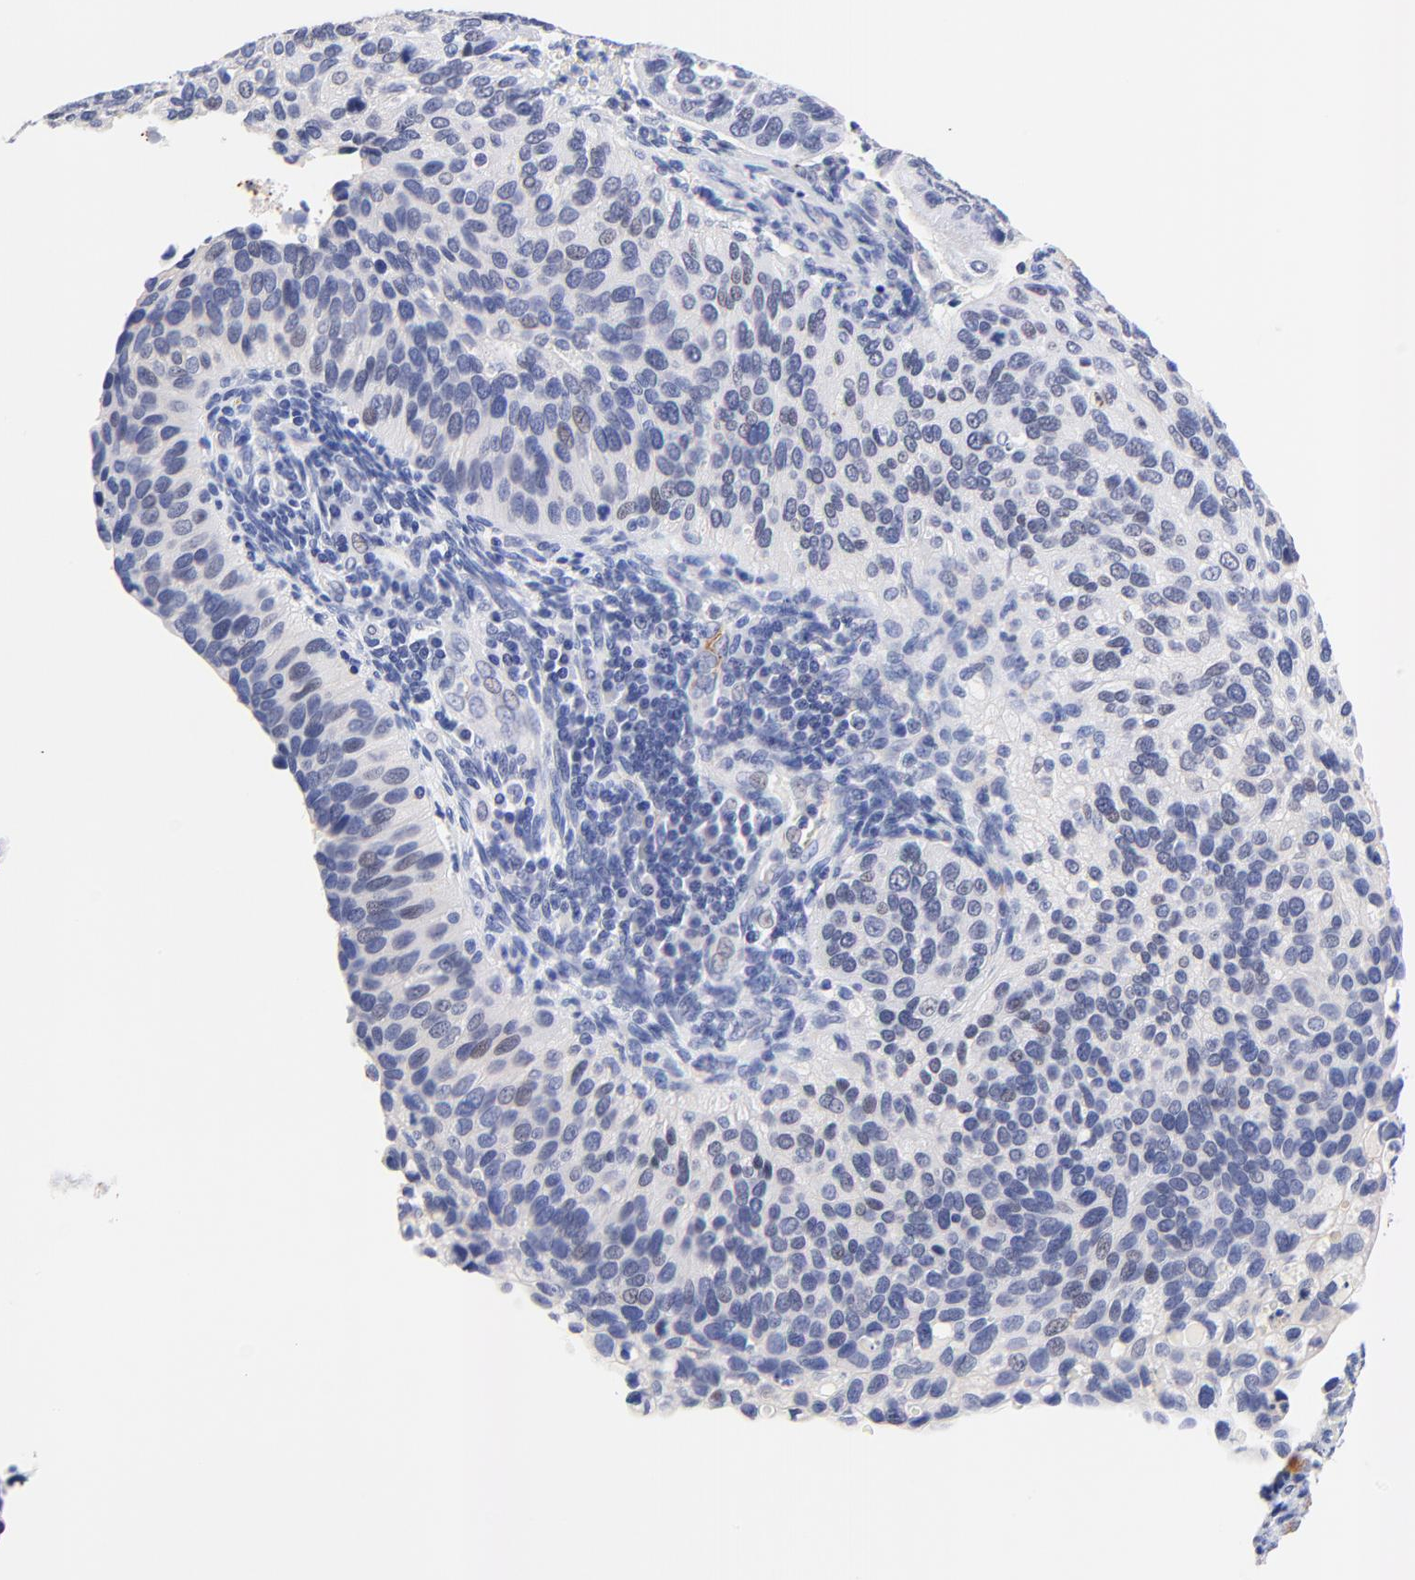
{"staining": {"intensity": "negative", "quantity": "none", "location": "none"}, "tissue": "cervical cancer", "cell_type": "Tumor cells", "image_type": "cancer", "snomed": [{"axis": "morphology", "description": "Adenocarcinoma, NOS"}, {"axis": "topography", "description": "Cervix"}], "caption": "High magnification brightfield microscopy of adenocarcinoma (cervical) stained with DAB (brown) and counterstained with hematoxylin (blue): tumor cells show no significant expression.", "gene": "FAM117B", "patient": {"sex": "female", "age": 29}}